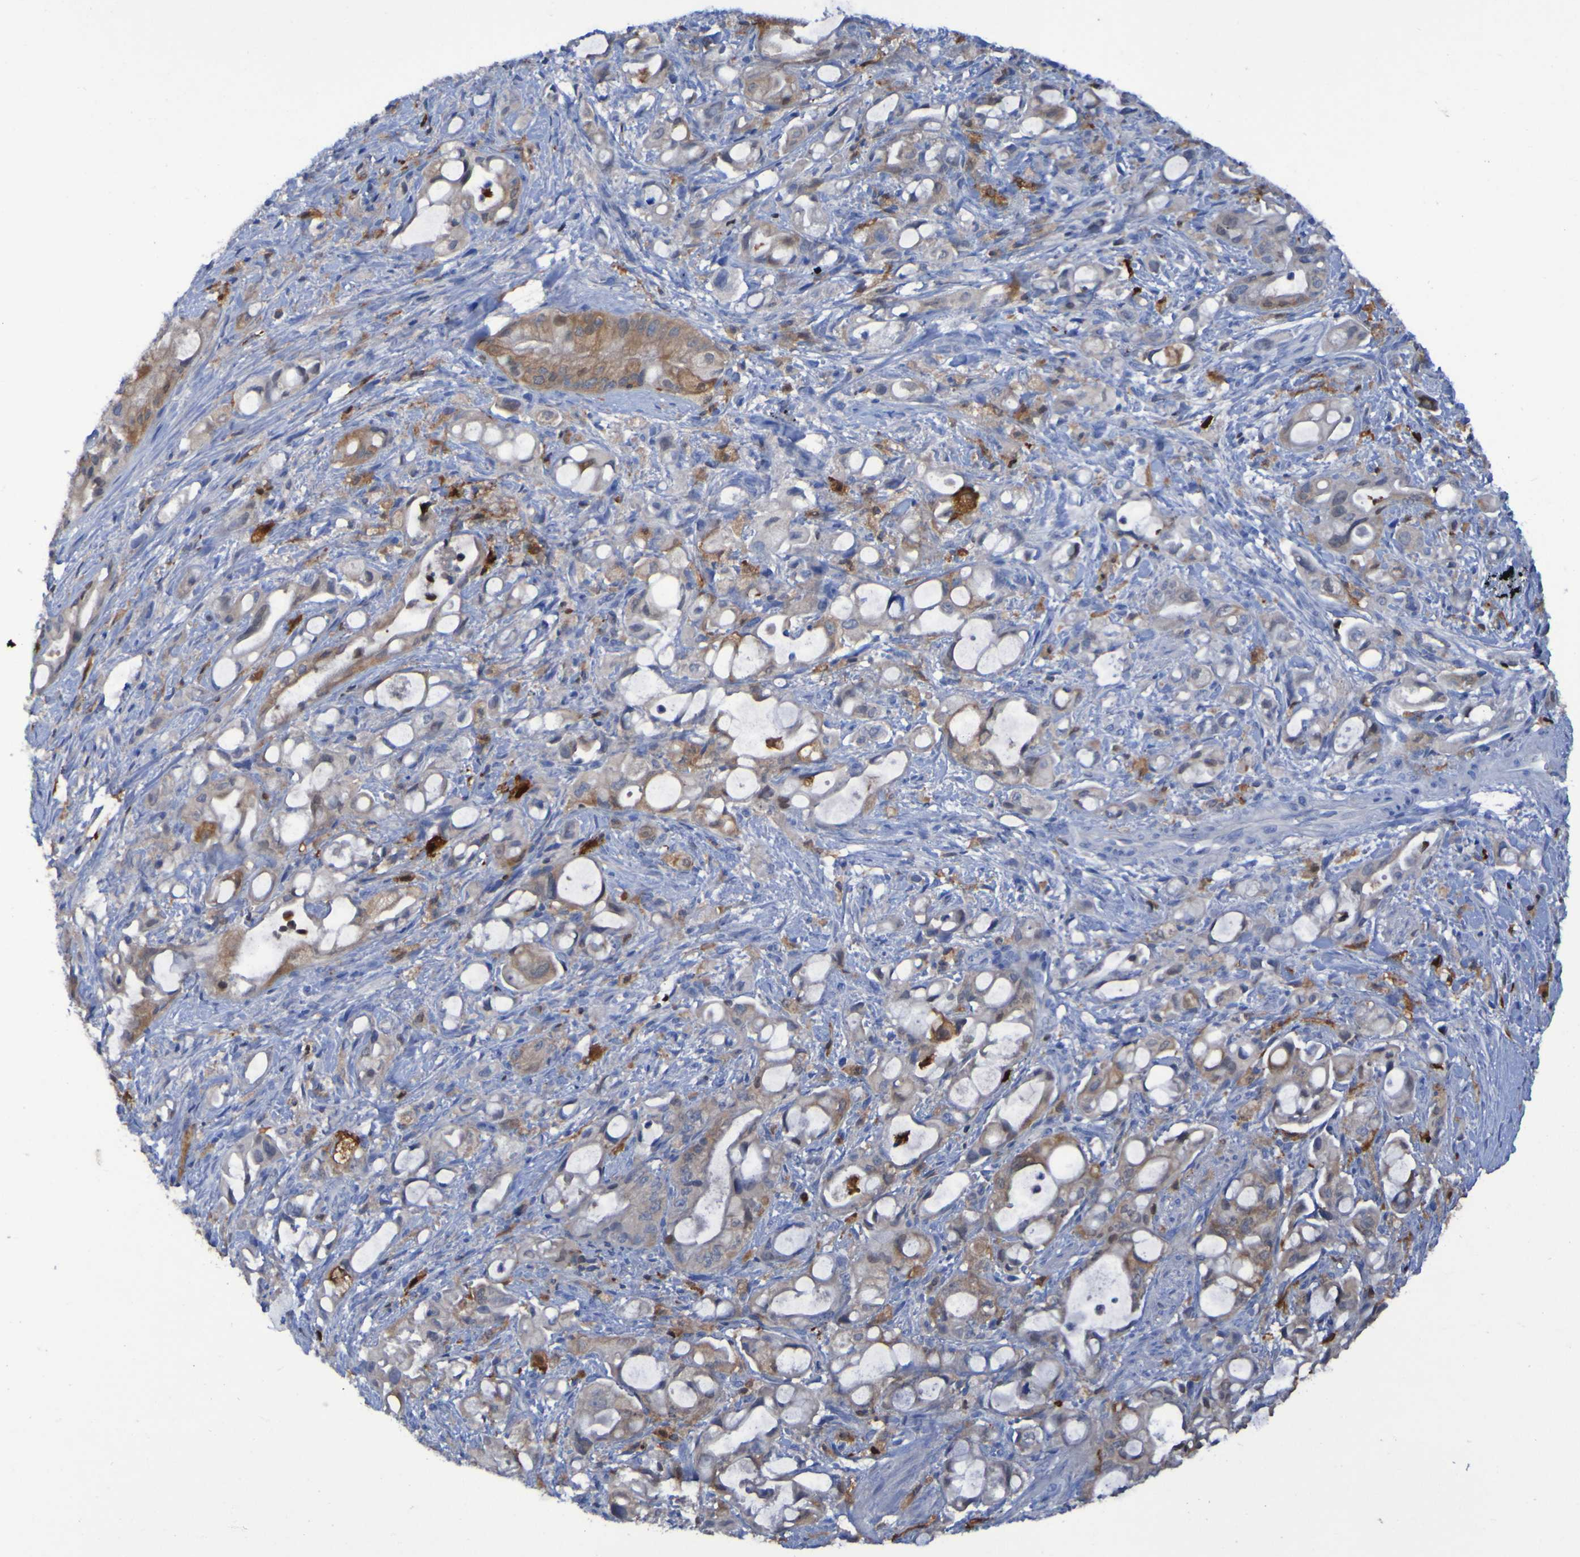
{"staining": {"intensity": "moderate", "quantity": ">75%", "location": "cytoplasmic/membranous"}, "tissue": "pancreatic cancer", "cell_type": "Tumor cells", "image_type": "cancer", "snomed": [{"axis": "morphology", "description": "Adenocarcinoma, NOS"}, {"axis": "topography", "description": "Pancreas"}], "caption": "Protein staining exhibits moderate cytoplasmic/membranous staining in approximately >75% of tumor cells in pancreatic cancer (adenocarcinoma).", "gene": "MPPE1", "patient": {"sex": "male", "age": 79}}